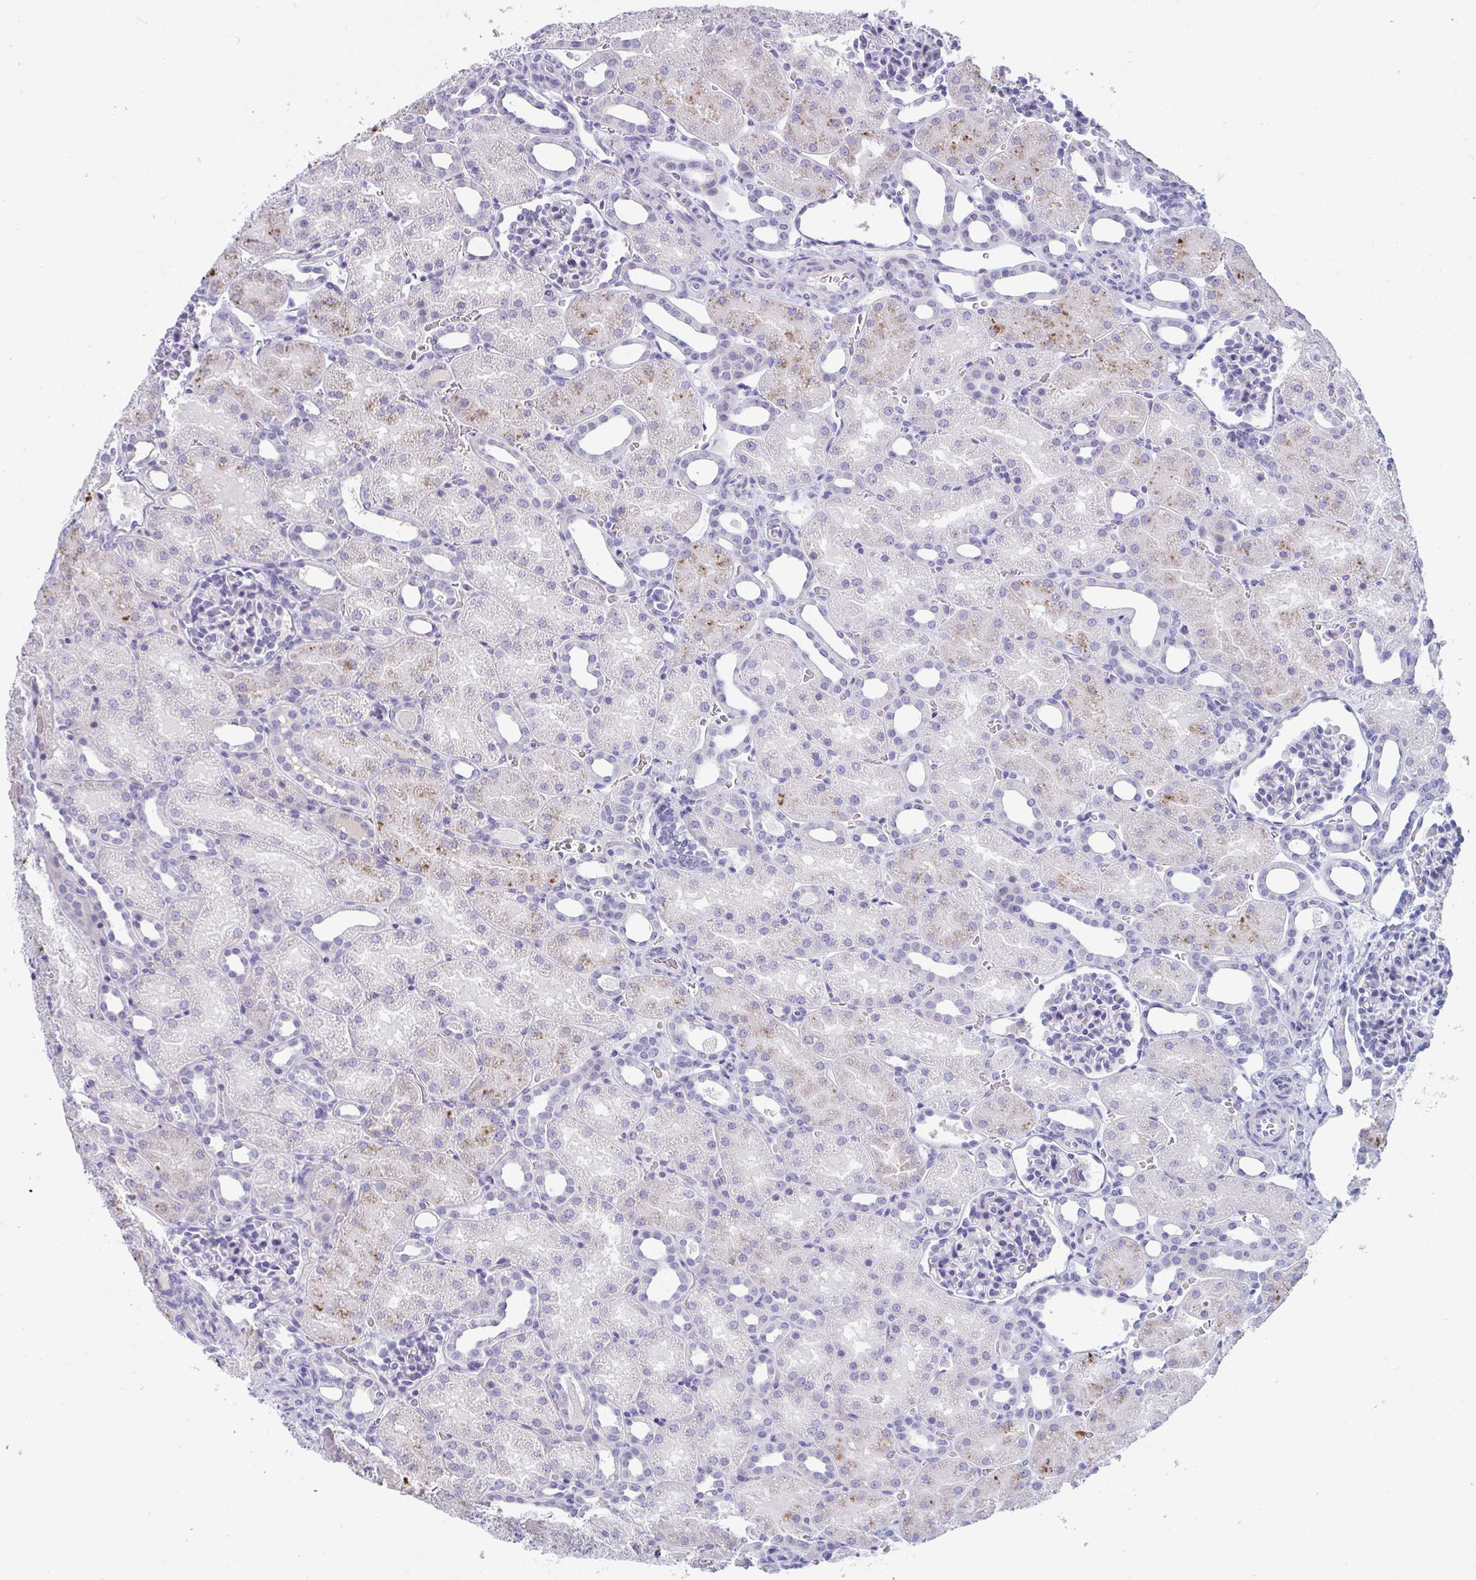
{"staining": {"intensity": "negative", "quantity": "none", "location": "none"}, "tissue": "kidney", "cell_type": "Cells in glomeruli", "image_type": "normal", "snomed": [{"axis": "morphology", "description": "Normal tissue, NOS"}, {"axis": "topography", "description": "Kidney"}], "caption": "This is an immunohistochemistry image of benign human kidney. There is no positivity in cells in glomeruli.", "gene": "TTC30A", "patient": {"sex": "male", "age": 2}}